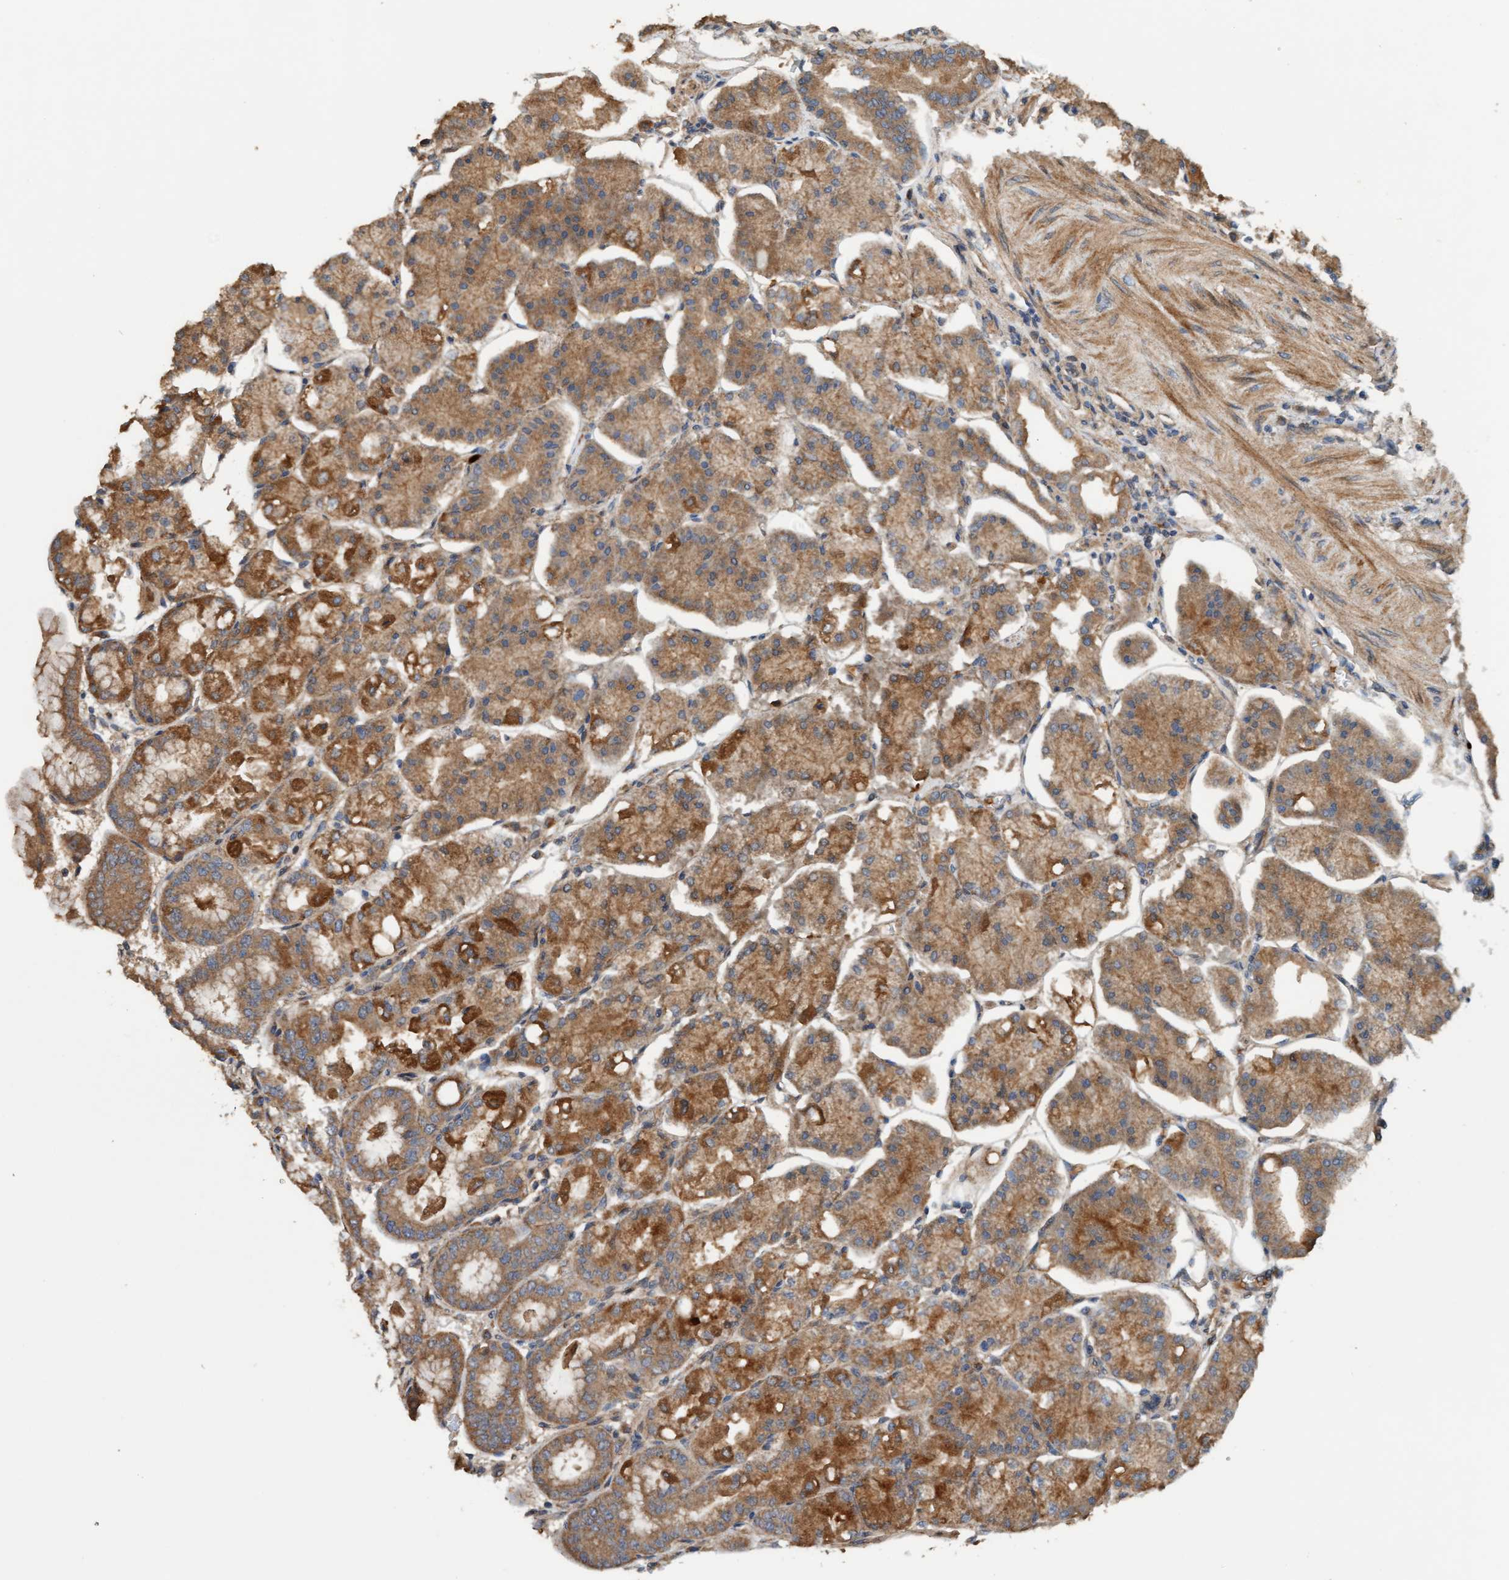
{"staining": {"intensity": "moderate", "quantity": ">75%", "location": "cytoplasmic/membranous"}, "tissue": "stomach", "cell_type": "Glandular cells", "image_type": "normal", "snomed": [{"axis": "morphology", "description": "Normal tissue, NOS"}, {"axis": "topography", "description": "Stomach, lower"}], "caption": "Immunohistochemistry (IHC) histopathology image of benign stomach: human stomach stained using IHC displays medium levels of moderate protein expression localized specifically in the cytoplasmic/membranous of glandular cells, appearing as a cytoplasmic/membranous brown color.", "gene": "MLXIP", "patient": {"sex": "male", "age": 71}}